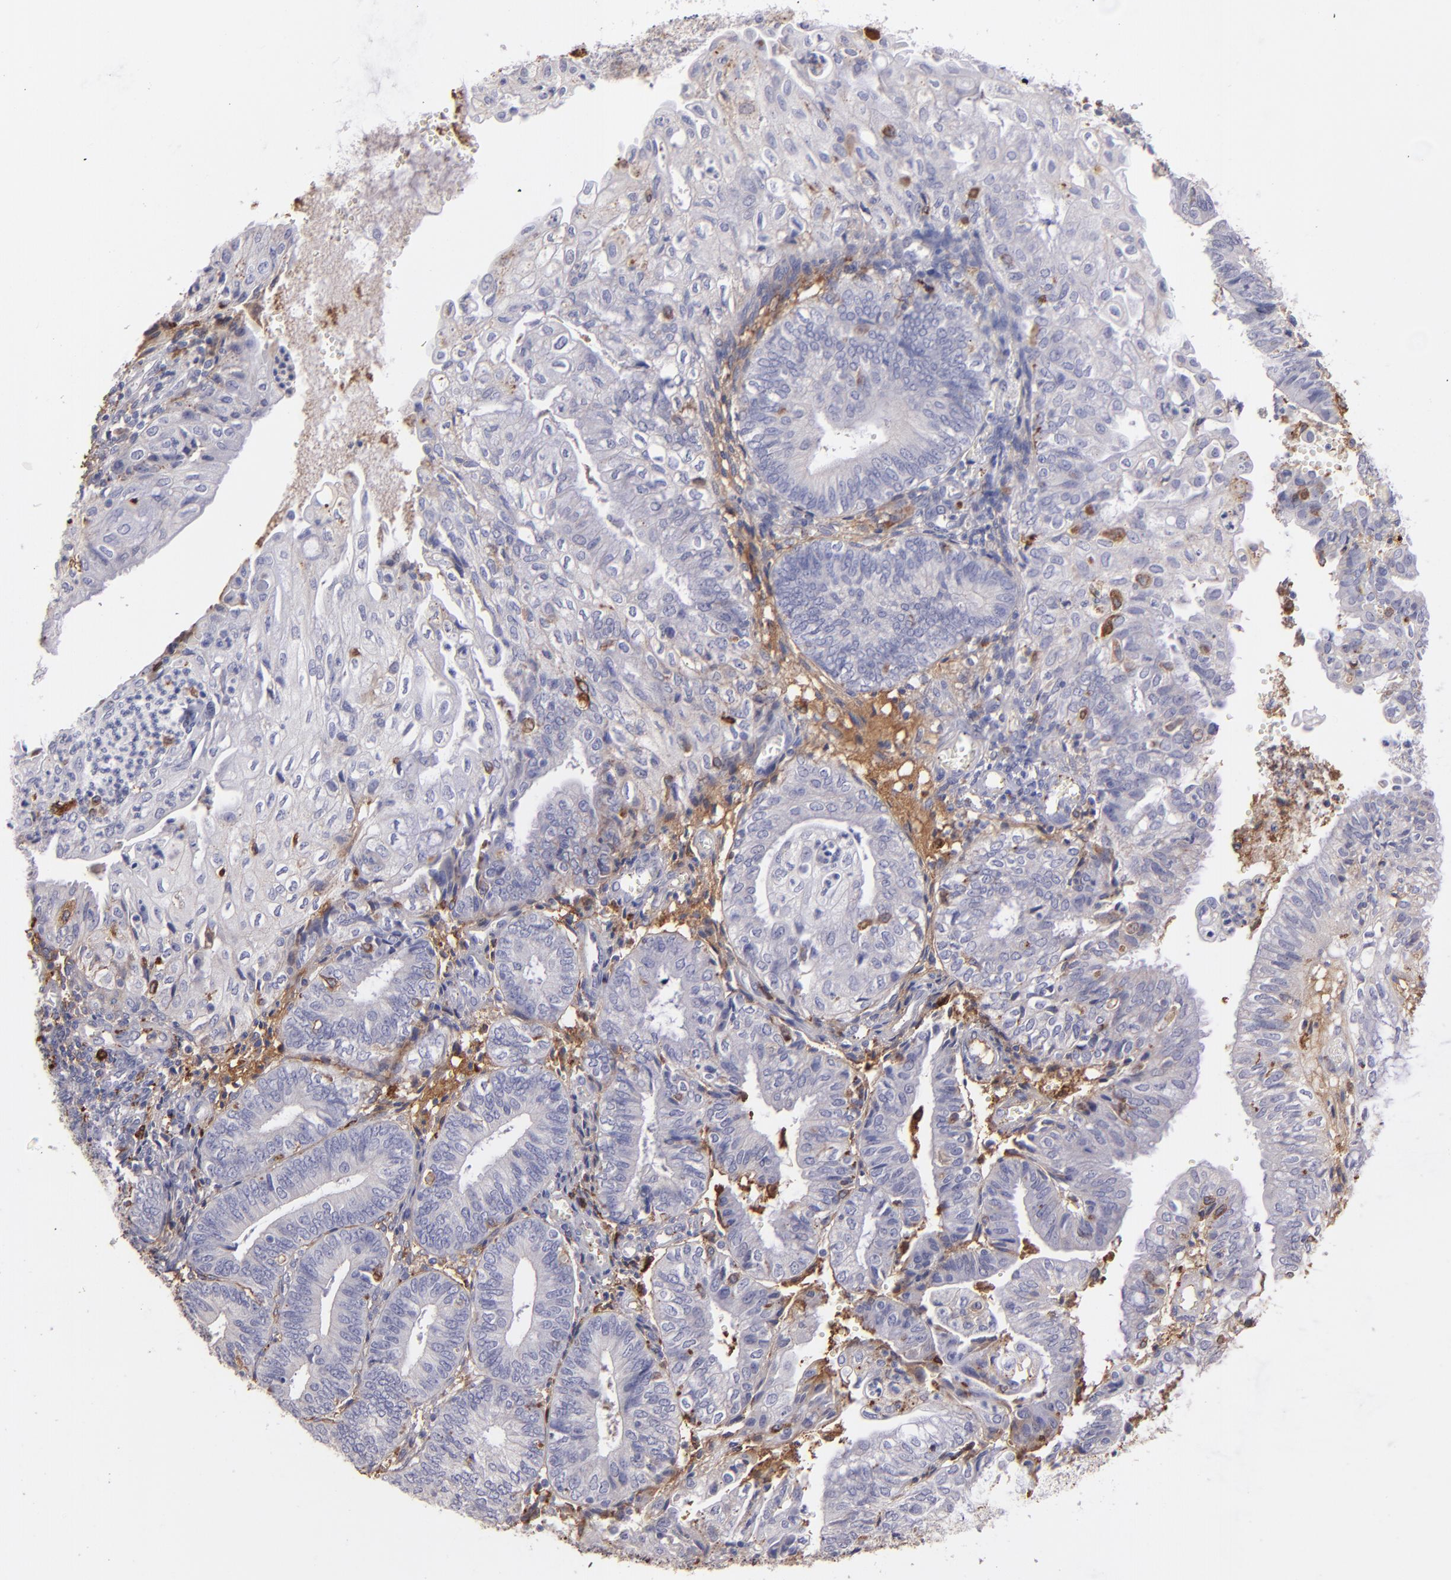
{"staining": {"intensity": "negative", "quantity": "none", "location": "none"}, "tissue": "endometrial cancer", "cell_type": "Tumor cells", "image_type": "cancer", "snomed": [{"axis": "morphology", "description": "Adenocarcinoma, NOS"}, {"axis": "topography", "description": "Endometrium"}], "caption": "Immunohistochemical staining of human endometrial cancer (adenocarcinoma) exhibits no significant staining in tumor cells.", "gene": "C1QA", "patient": {"sex": "female", "age": 55}}